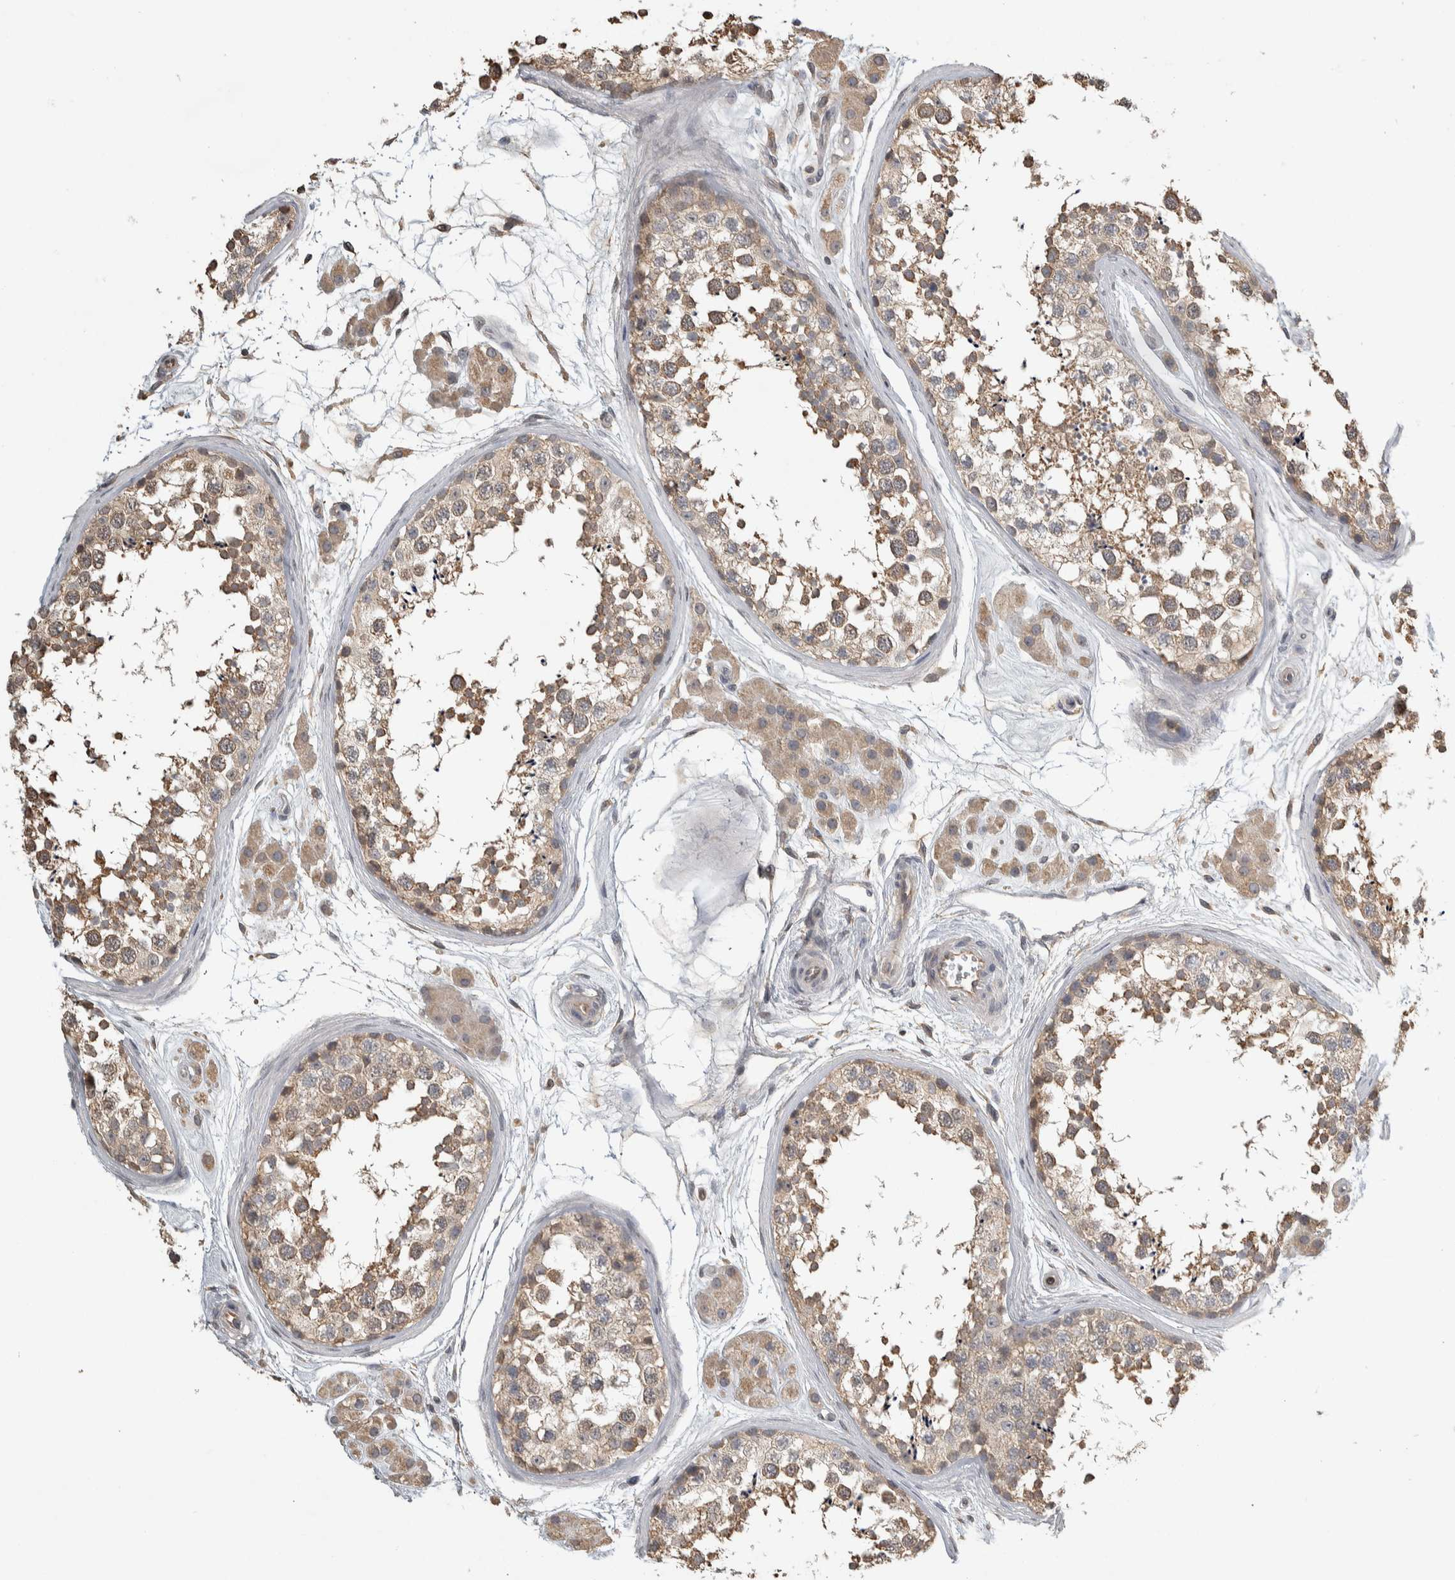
{"staining": {"intensity": "weak", "quantity": ">75%", "location": "cytoplasmic/membranous"}, "tissue": "testis", "cell_type": "Cells in seminiferous ducts", "image_type": "normal", "snomed": [{"axis": "morphology", "description": "Normal tissue, NOS"}, {"axis": "topography", "description": "Testis"}], "caption": "Immunohistochemical staining of normal testis displays low levels of weak cytoplasmic/membranous positivity in approximately >75% of cells in seminiferous ducts. (brown staining indicates protein expression, while blue staining denotes nuclei).", "gene": "EIF3H", "patient": {"sex": "male", "age": 56}}